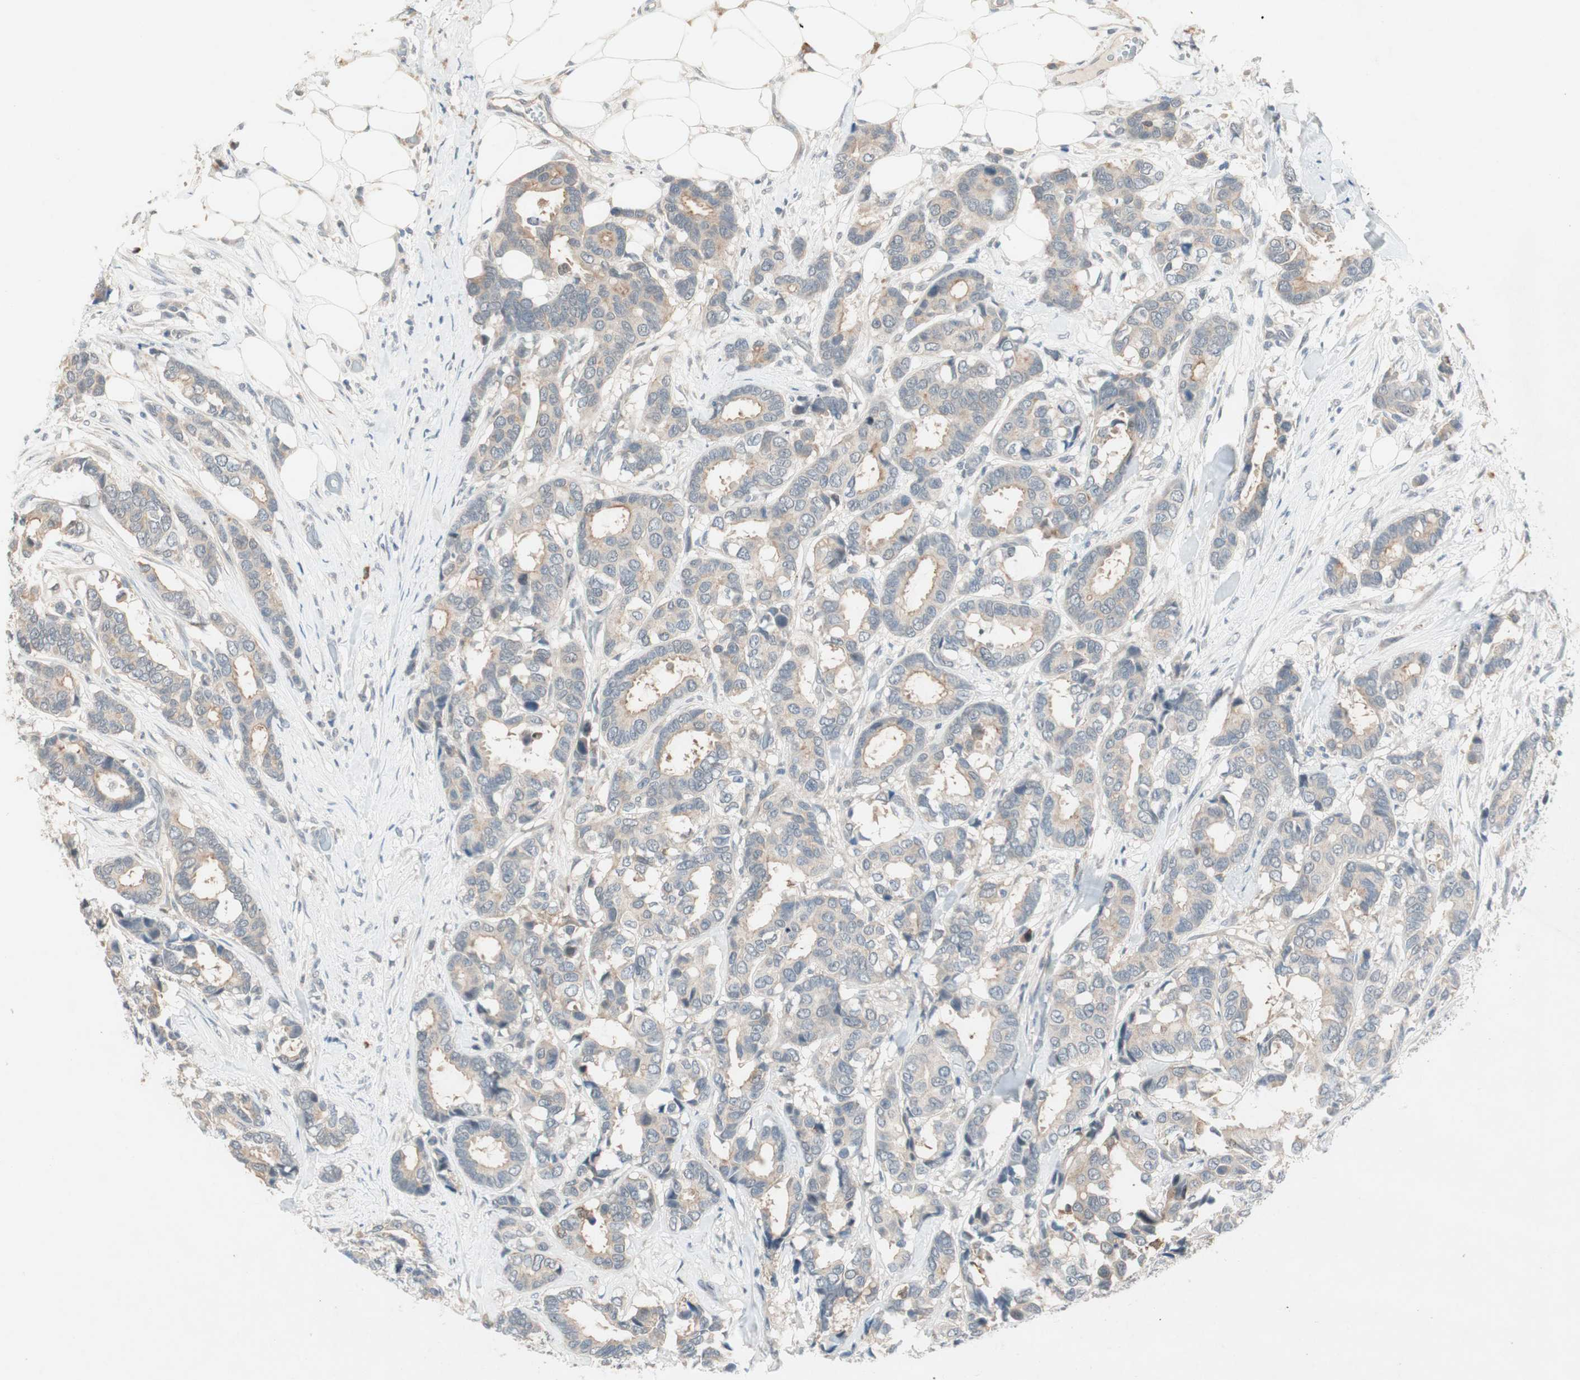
{"staining": {"intensity": "weak", "quantity": "25%-75%", "location": "cytoplasmic/membranous"}, "tissue": "breast cancer", "cell_type": "Tumor cells", "image_type": "cancer", "snomed": [{"axis": "morphology", "description": "Duct carcinoma"}, {"axis": "topography", "description": "Breast"}], "caption": "Protein analysis of breast cancer tissue demonstrates weak cytoplasmic/membranous staining in approximately 25%-75% of tumor cells.", "gene": "RTL6", "patient": {"sex": "female", "age": 87}}